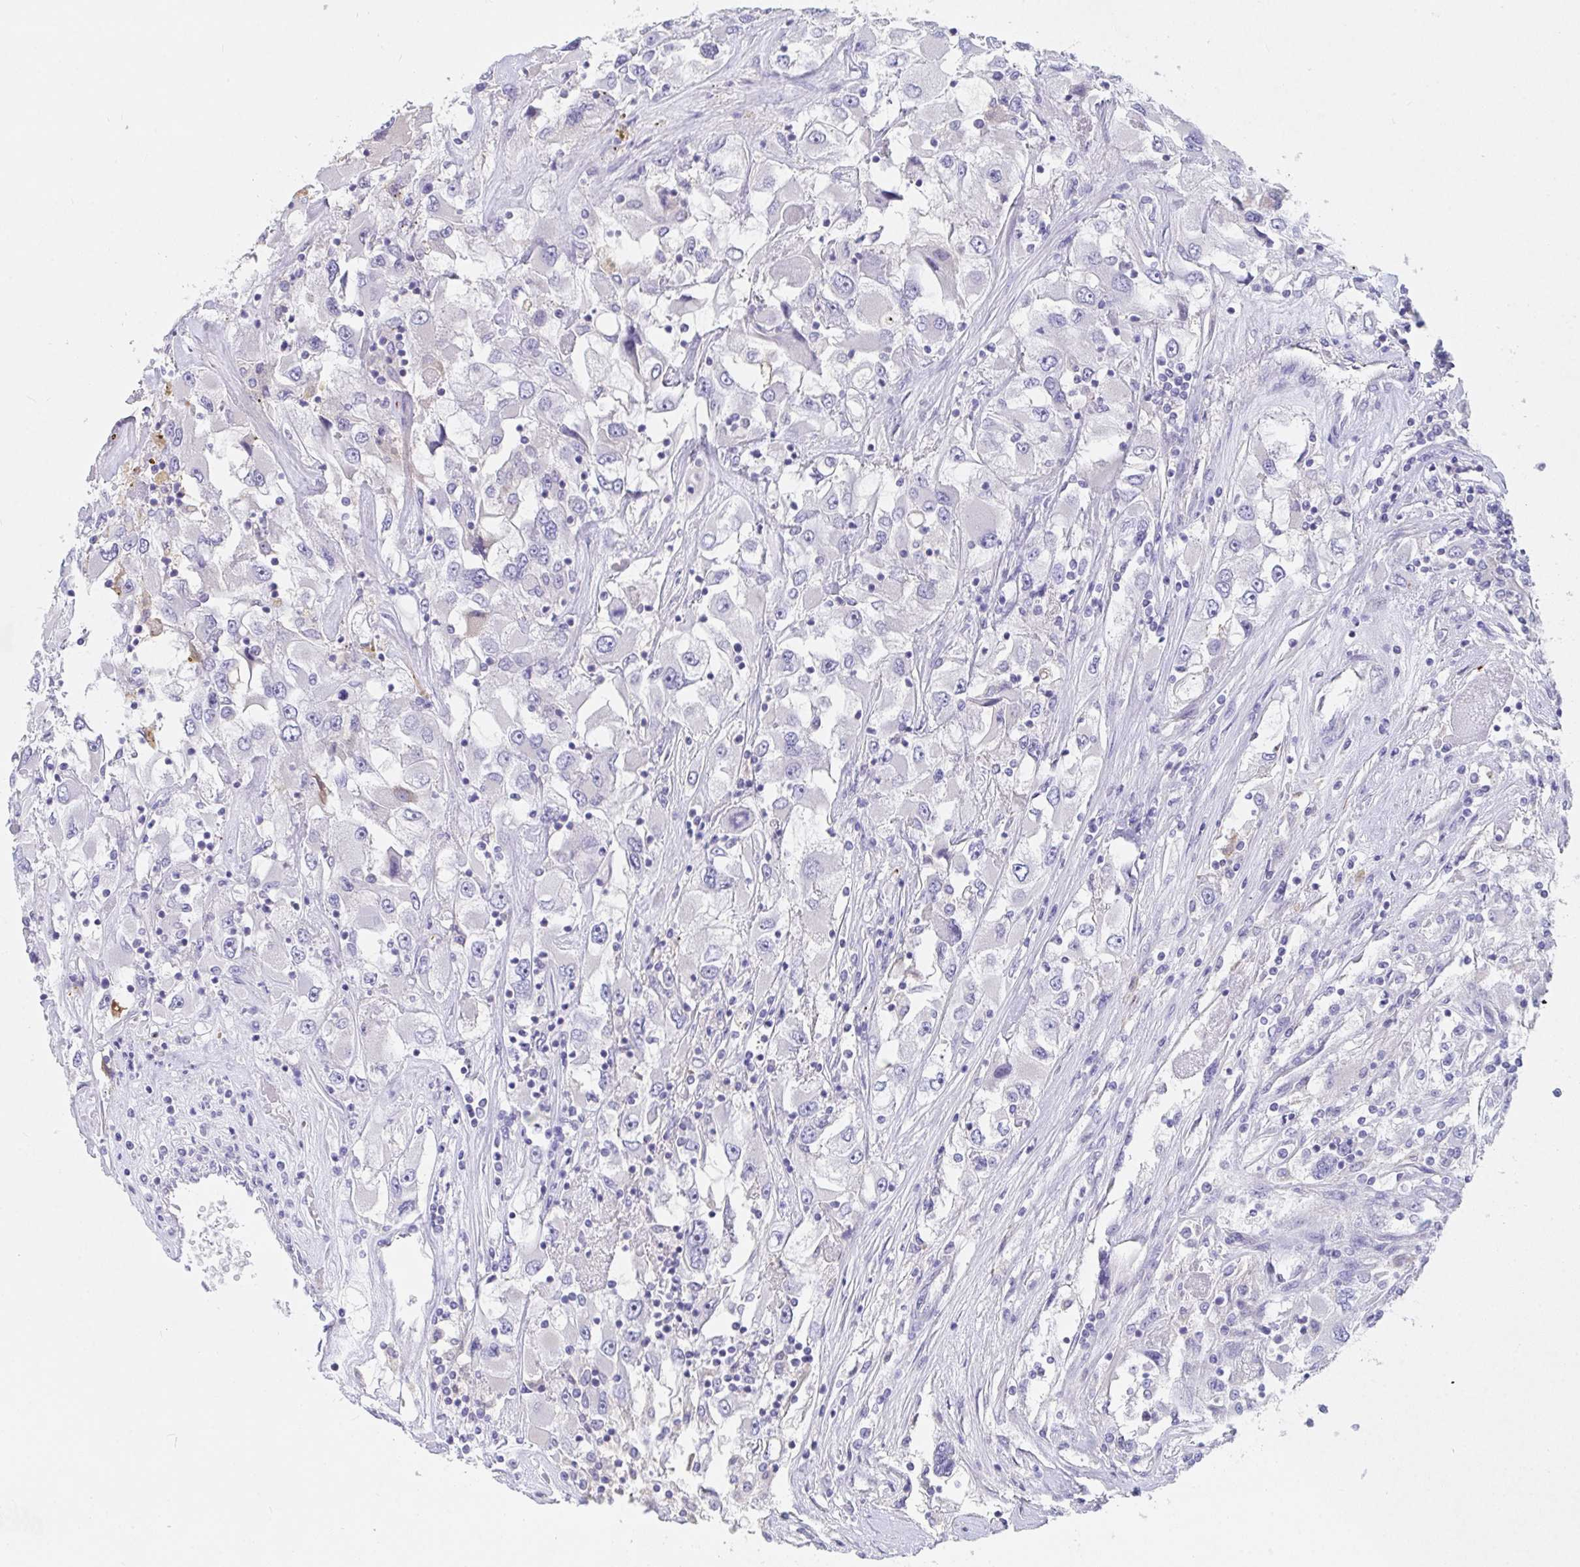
{"staining": {"intensity": "negative", "quantity": "none", "location": "none"}, "tissue": "renal cancer", "cell_type": "Tumor cells", "image_type": "cancer", "snomed": [{"axis": "morphology", "description": "Adenocarcinoma, NOS"}, {"axis": "topography", "description": "Kidney"}], "caption": "A micrograph of renal cancer stained for a protein exhibits no brown staining in tumor cells.", "gene": "ZNF561", "patient": {"sex": "female", "age": 52}}